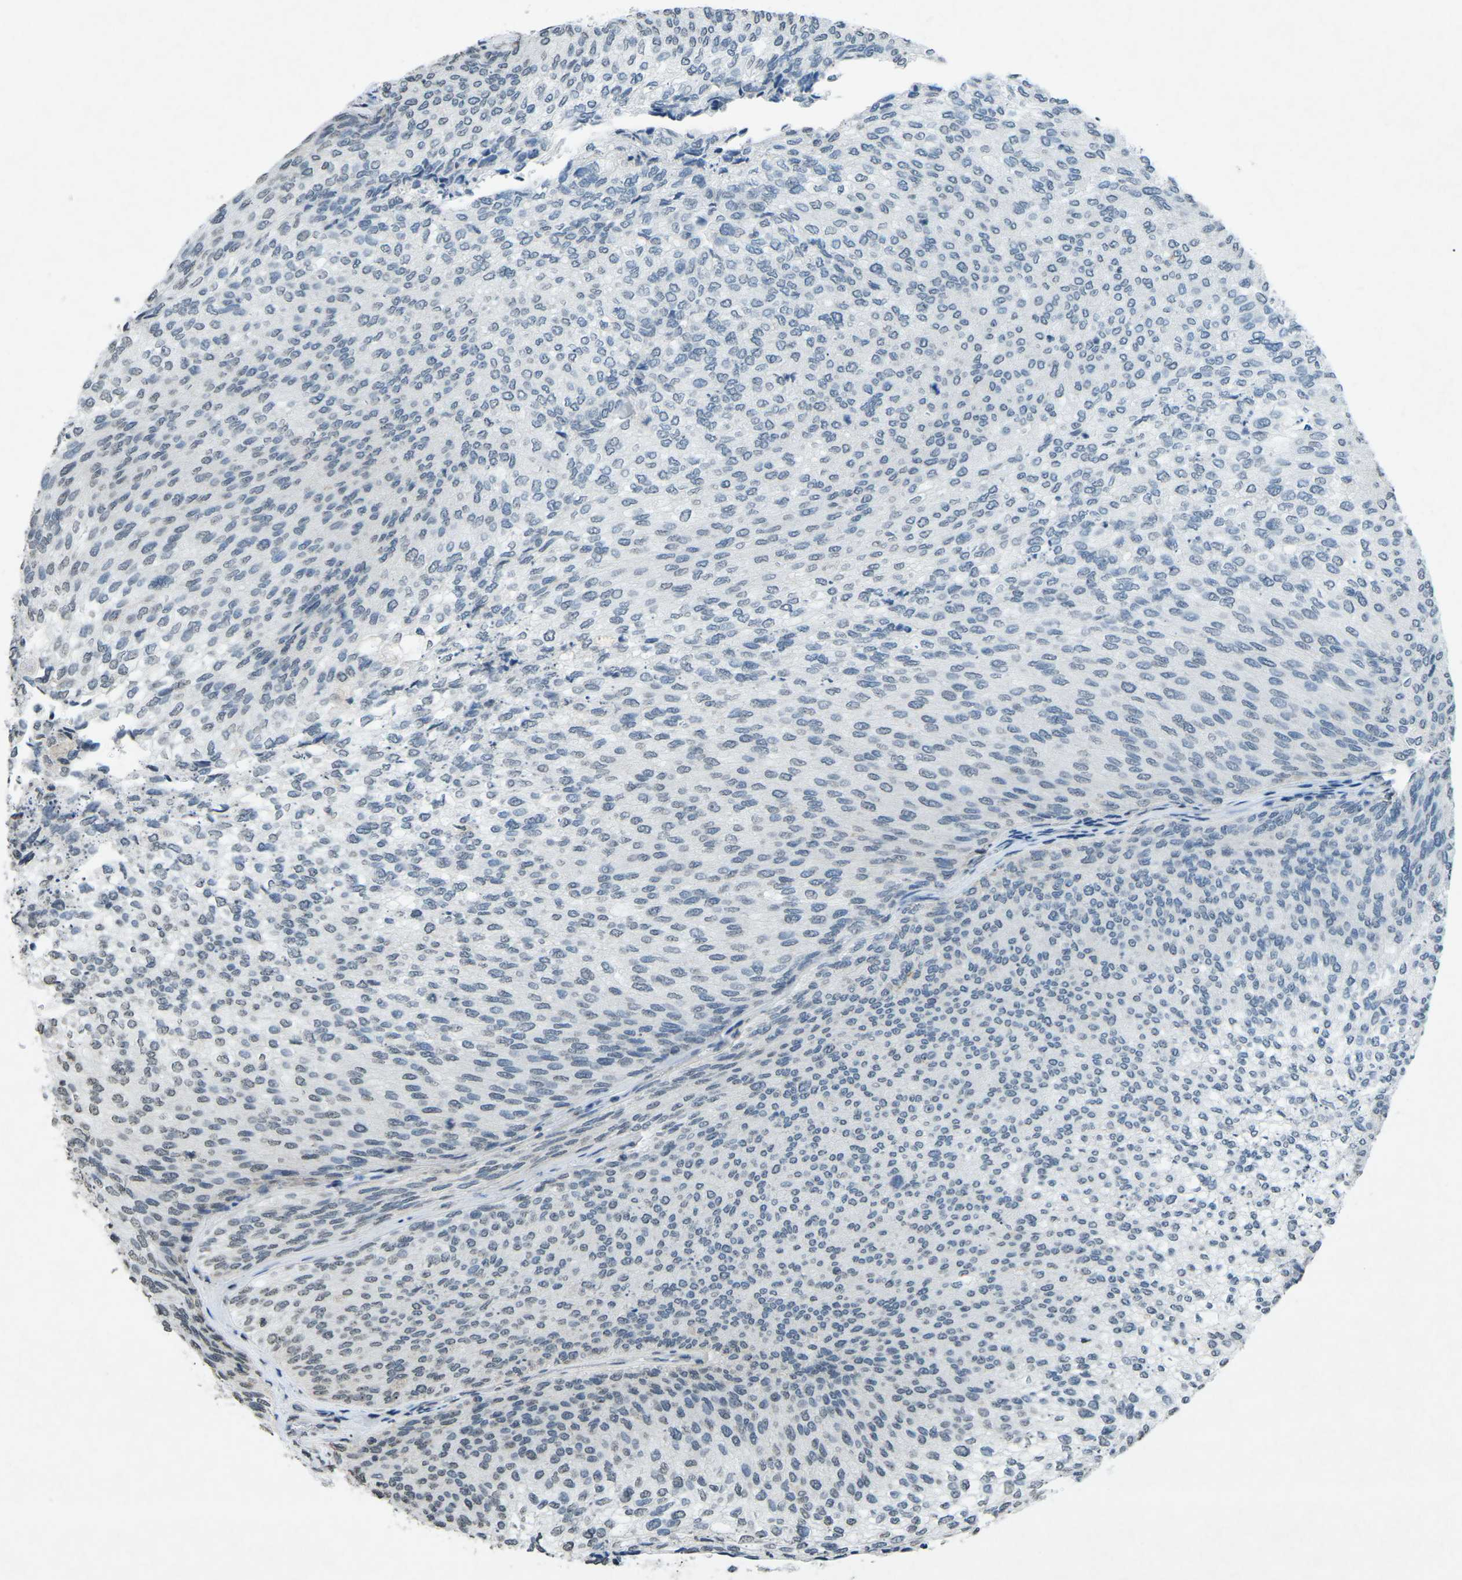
{"staining": {"intensity": "negative", "quantity": "none", "location": "none"}, "tissue": "urothelial cancer", "cell_type": "Tumor cells", "image_type": "cancer", "snomed": [{"axis": "morphology", "description": "Urothelial carcinoma, Low grade"}, {"axis": "topography", "description": "Urinary bladder"}], "caption": "Immunohistochemistry image of human urothelial cancer stained for a protein (brown), which exhibits no staining in tumor cells.", "gene": "TFR2", "patient": {"sex": "female", "age": 79}}